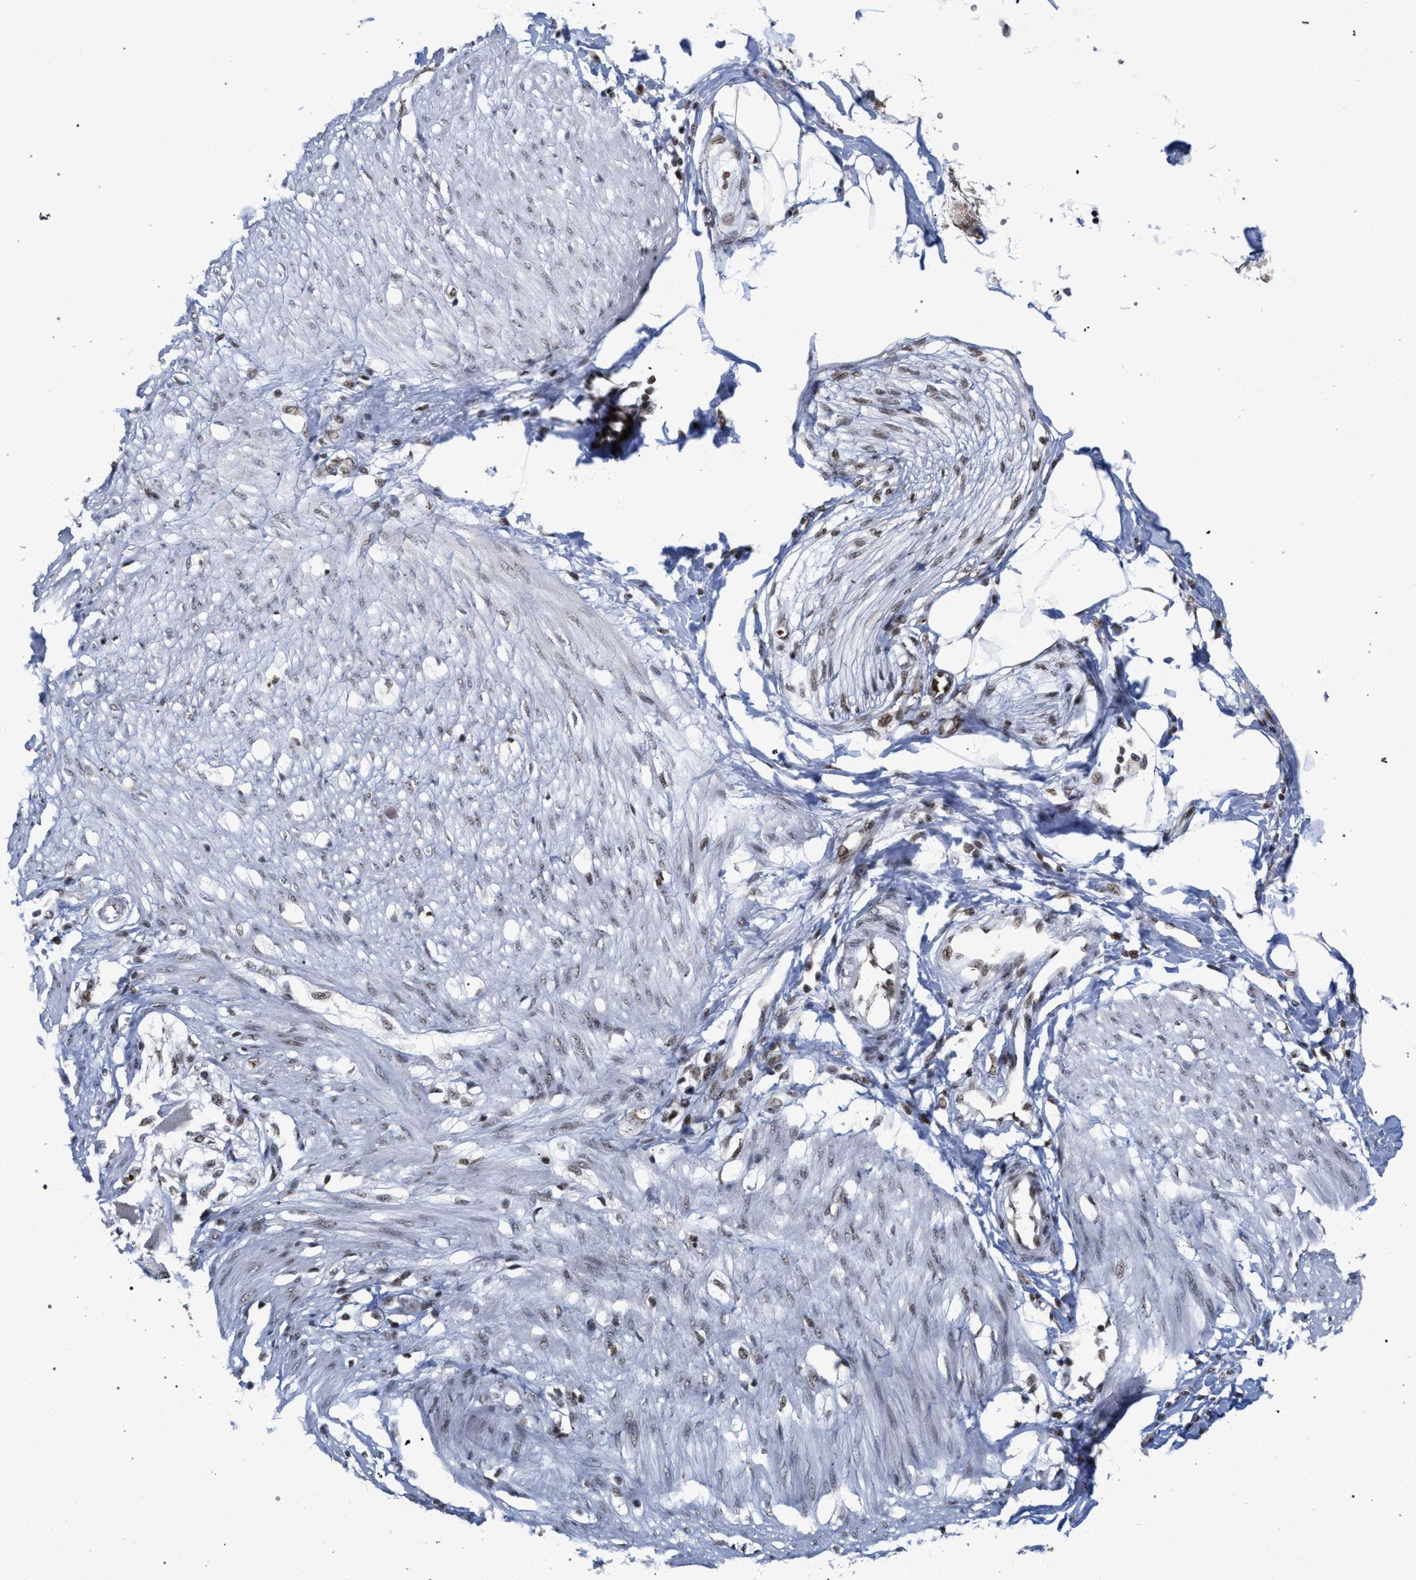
{"staining": {"intensity": "moderate", "quantity": ">75%", "location": "nuclear"}, "tissue": "adipose tissue", "cell_type": "Adipocytes", "image_type": "normal", "snomed": [{"axis": "morphology", "description": "Normal tissue, NOS"}, {"axis": "morphology", "description": "Adenocarcinoma, NOS"}, {"axis": "topography", "description": "Colon"}, {"axis": "topography", "description": "Peripheral nerve tissue"}], "caption": "This histopathology image reveals IHC staining of normal human adipose tissue, with medium moderate nuclear expression in approximately >75% of adipocytes.", "gene": "SCAF4", "patient": {"sex": "male", "age": 14}}